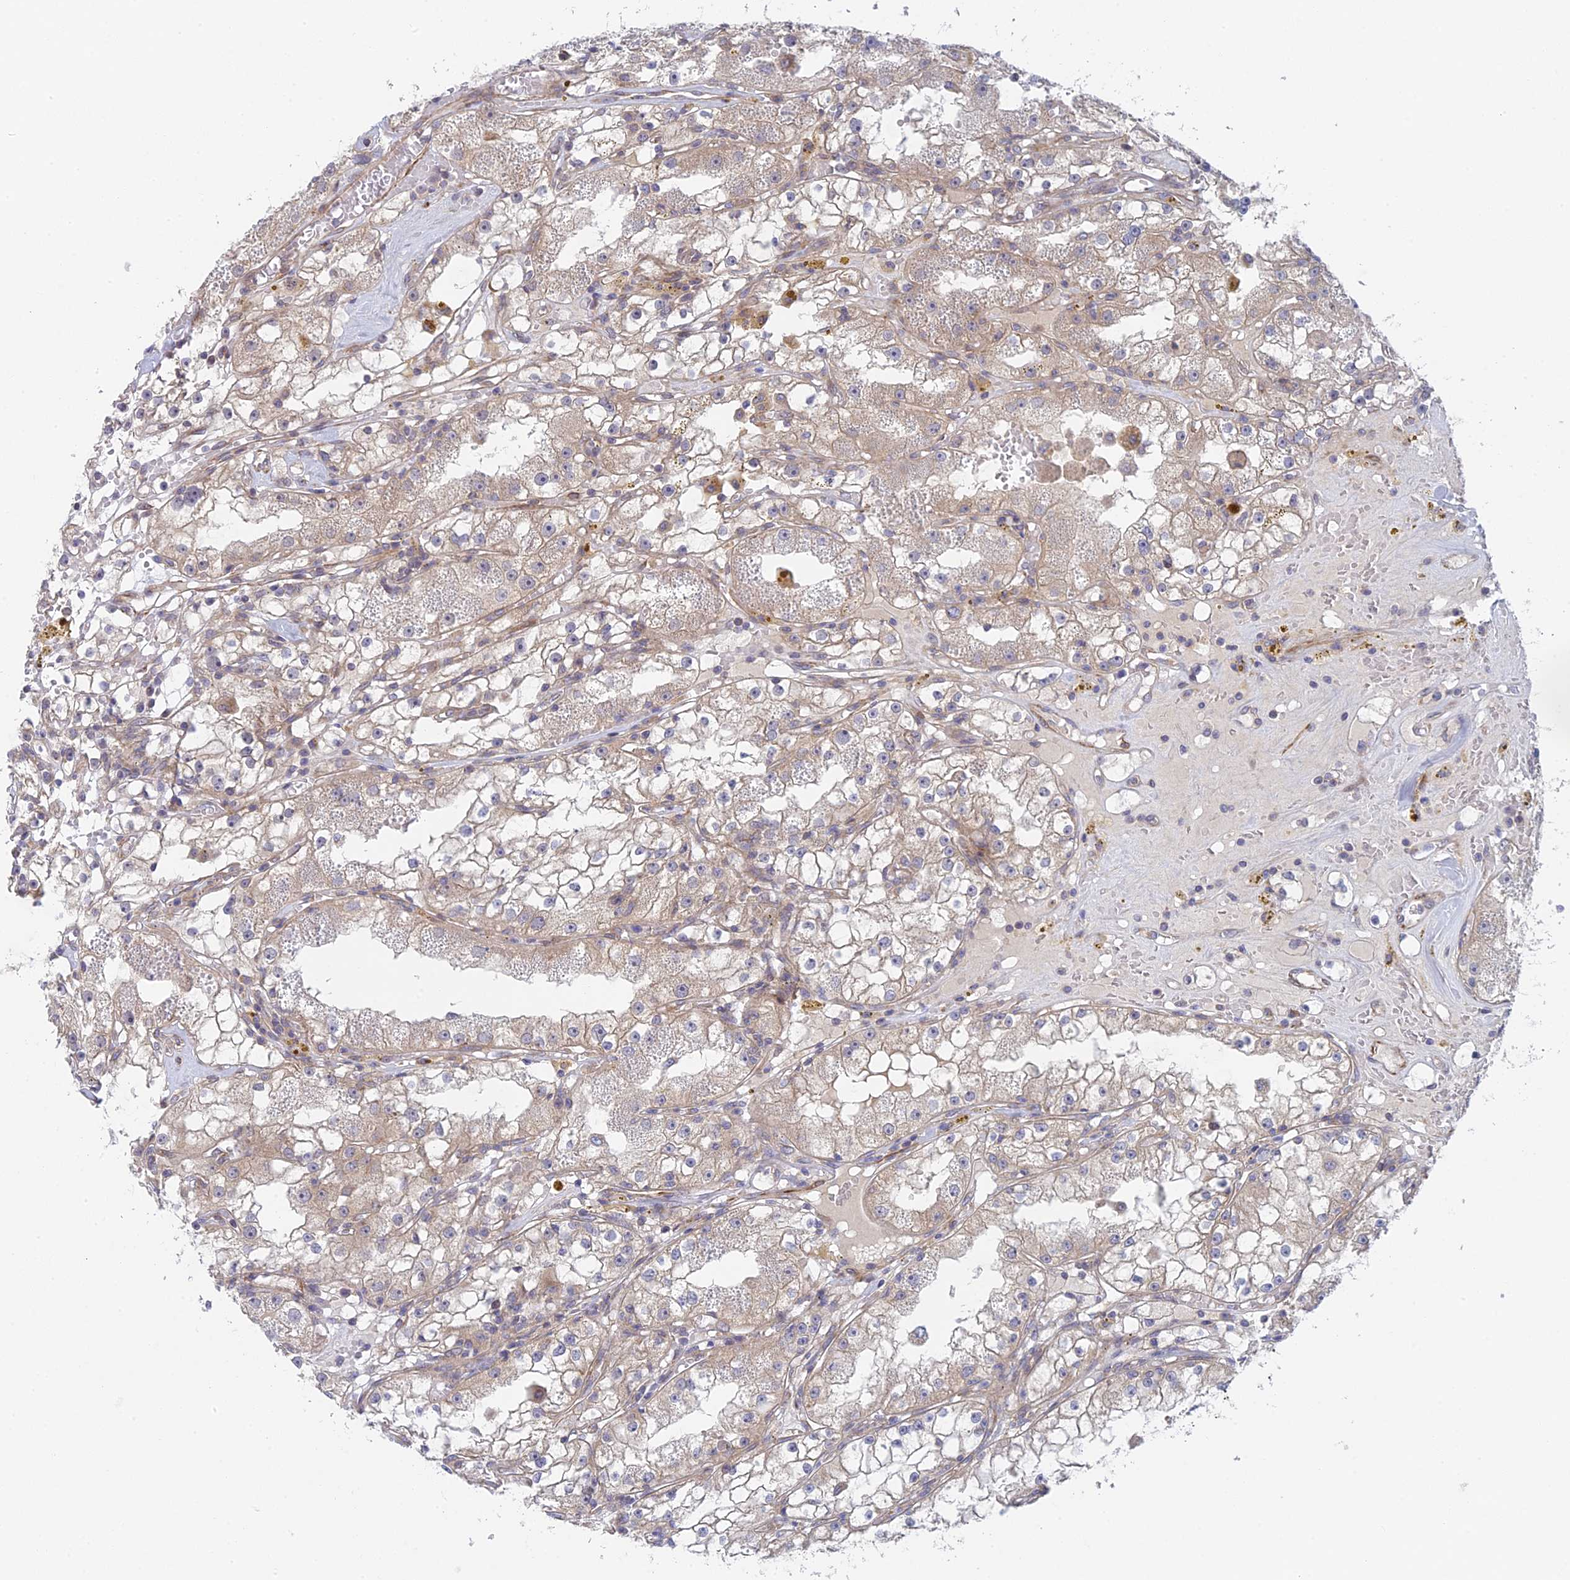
{"staining": {"intensity": "weak", "quantity": "25%-75%", "location": "cytoplasmic/membranous"}, "tissue": "renal cancer", "cell_type": "Tumor cells", "image_type": "cancer", "snomed": [{"axis": "morphology", "description": "Adenocarcinoma, NOS"}, {"axis": "topography", "description": "Kidney"}], "caption": "Renal cancer (adenocarcinoma) was stained to show a protein in brown. There is low levels of weak cytoplasmic/membranous staining in about 25%-75% of tumor cells. (Stains: DAB (3,3'-diaminobenzidine) in brown, nuclei in blue, Microscopy: brightfield microscopy at high magnification).", "gene": "INCA1", "patient": {"sex": "male", "age": 56}}